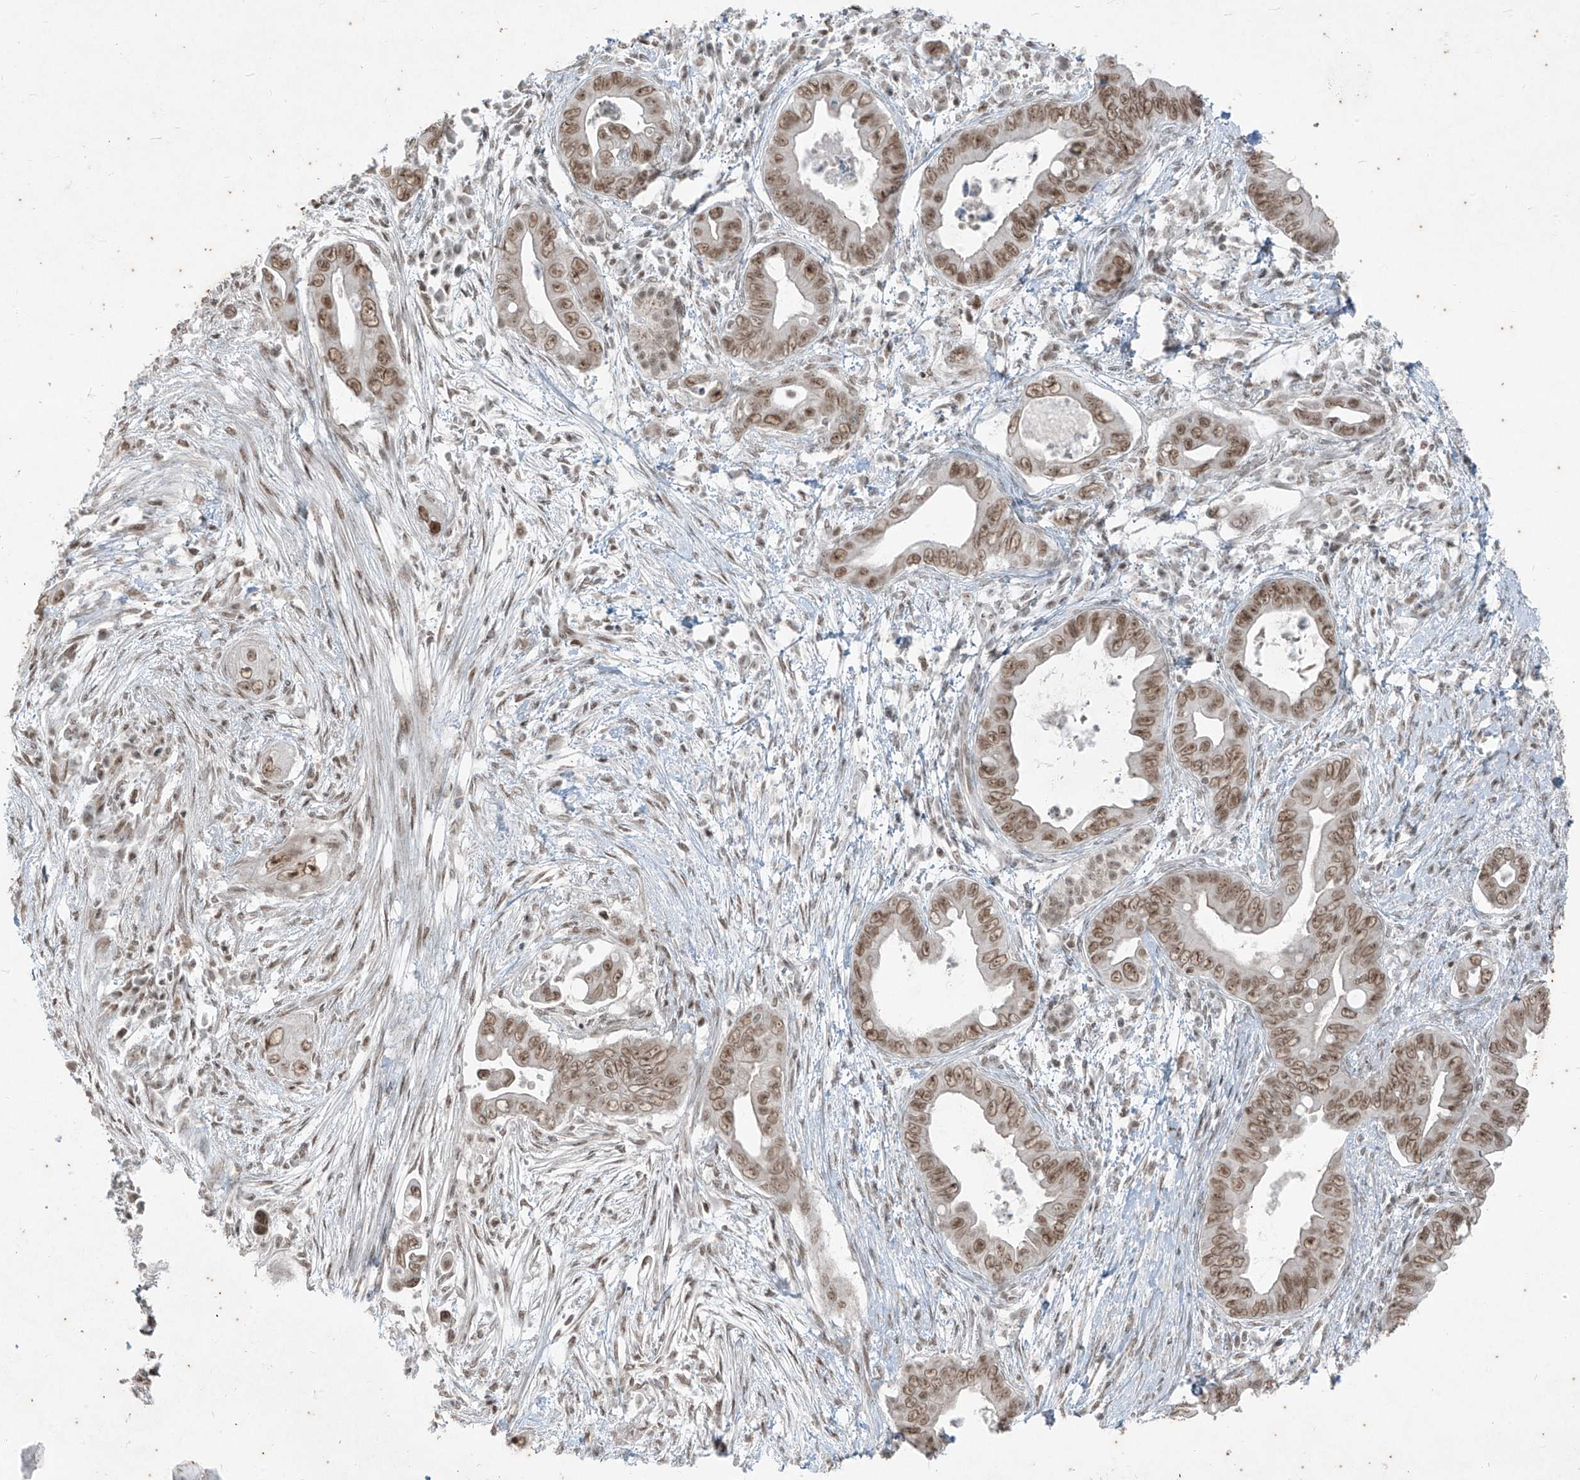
{"staining": {"intensity": "moderate", "quantity": ">75%", "location": "nuclear"}, "tissue": "pancreatic cancer", "cell_type": "Tumor cells", "image_type": "cancer", "snomed": [{"axis": "morphology", "description": "Adenocarcinoma, NOS"}, {"axis": "topography", "description": "Pancreas"}], "caption": "Pancreatic cancer (adenocarcinoma) stained with a brown dye reveals moderate nuclear positive positivity in about >75% of tumor cells.", "gene": "ZNF354B", "patient": {"sex": "male", "age": 75}}